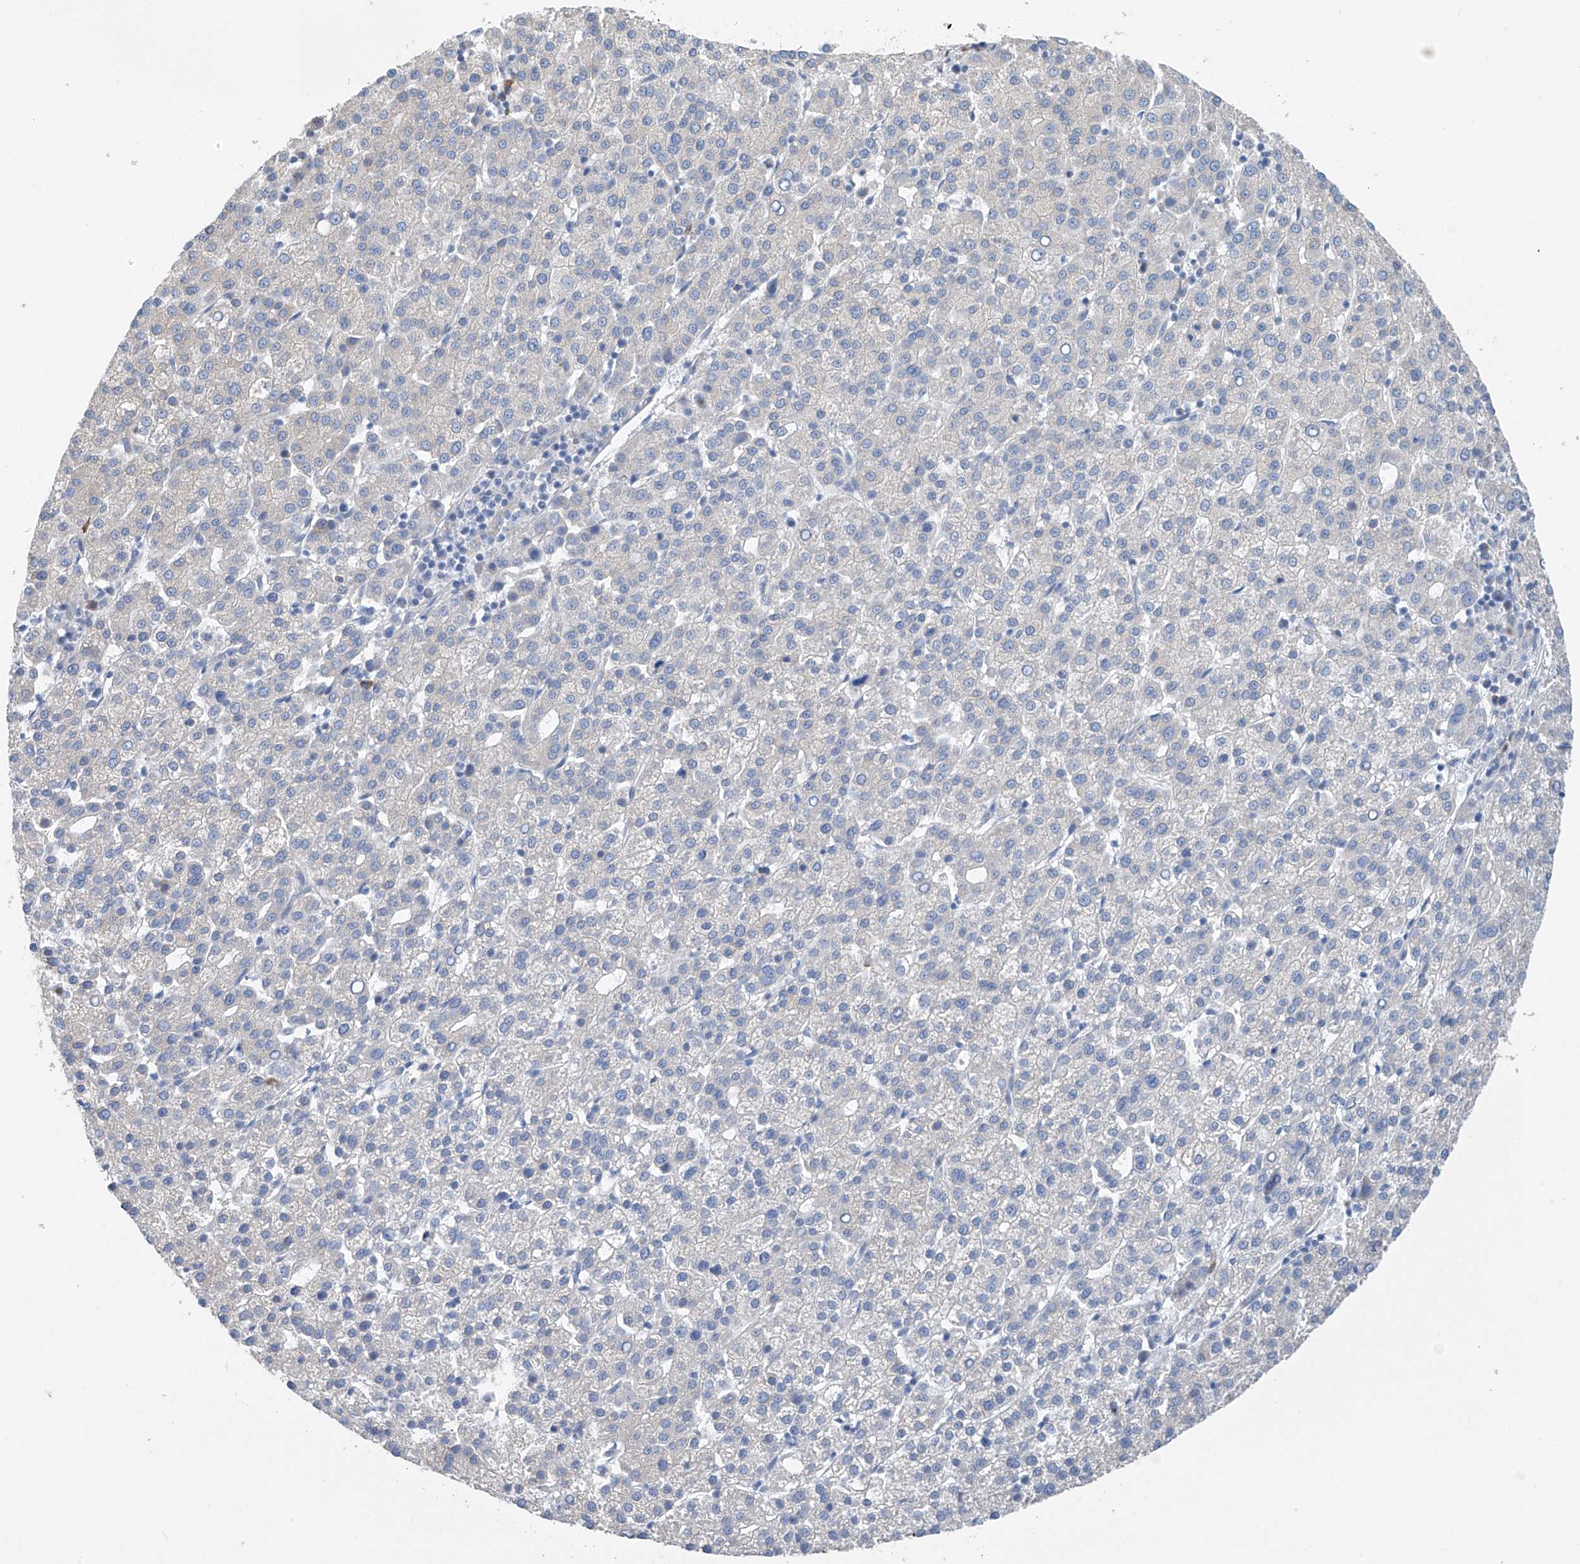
{"staining": {"intensity": "negative", "quantity": "none", "location": "none"}, "tissue": "liver cancer", "cell_type": "Tumor cells", "image_type": "cancer", "snomed": [{"axis": "morphology", "description": "Carcinoma, Hepatocellular, NOS"}, {"axis": "topography", "description": "Liver"}], "caption": "Liver cancer (hepatocellular carcinoma) was stained to show a protein in brown. There is no significant positivity in tumor cells.", "gene": "REC8", "patient": {"sex": "female", "age": 58}}